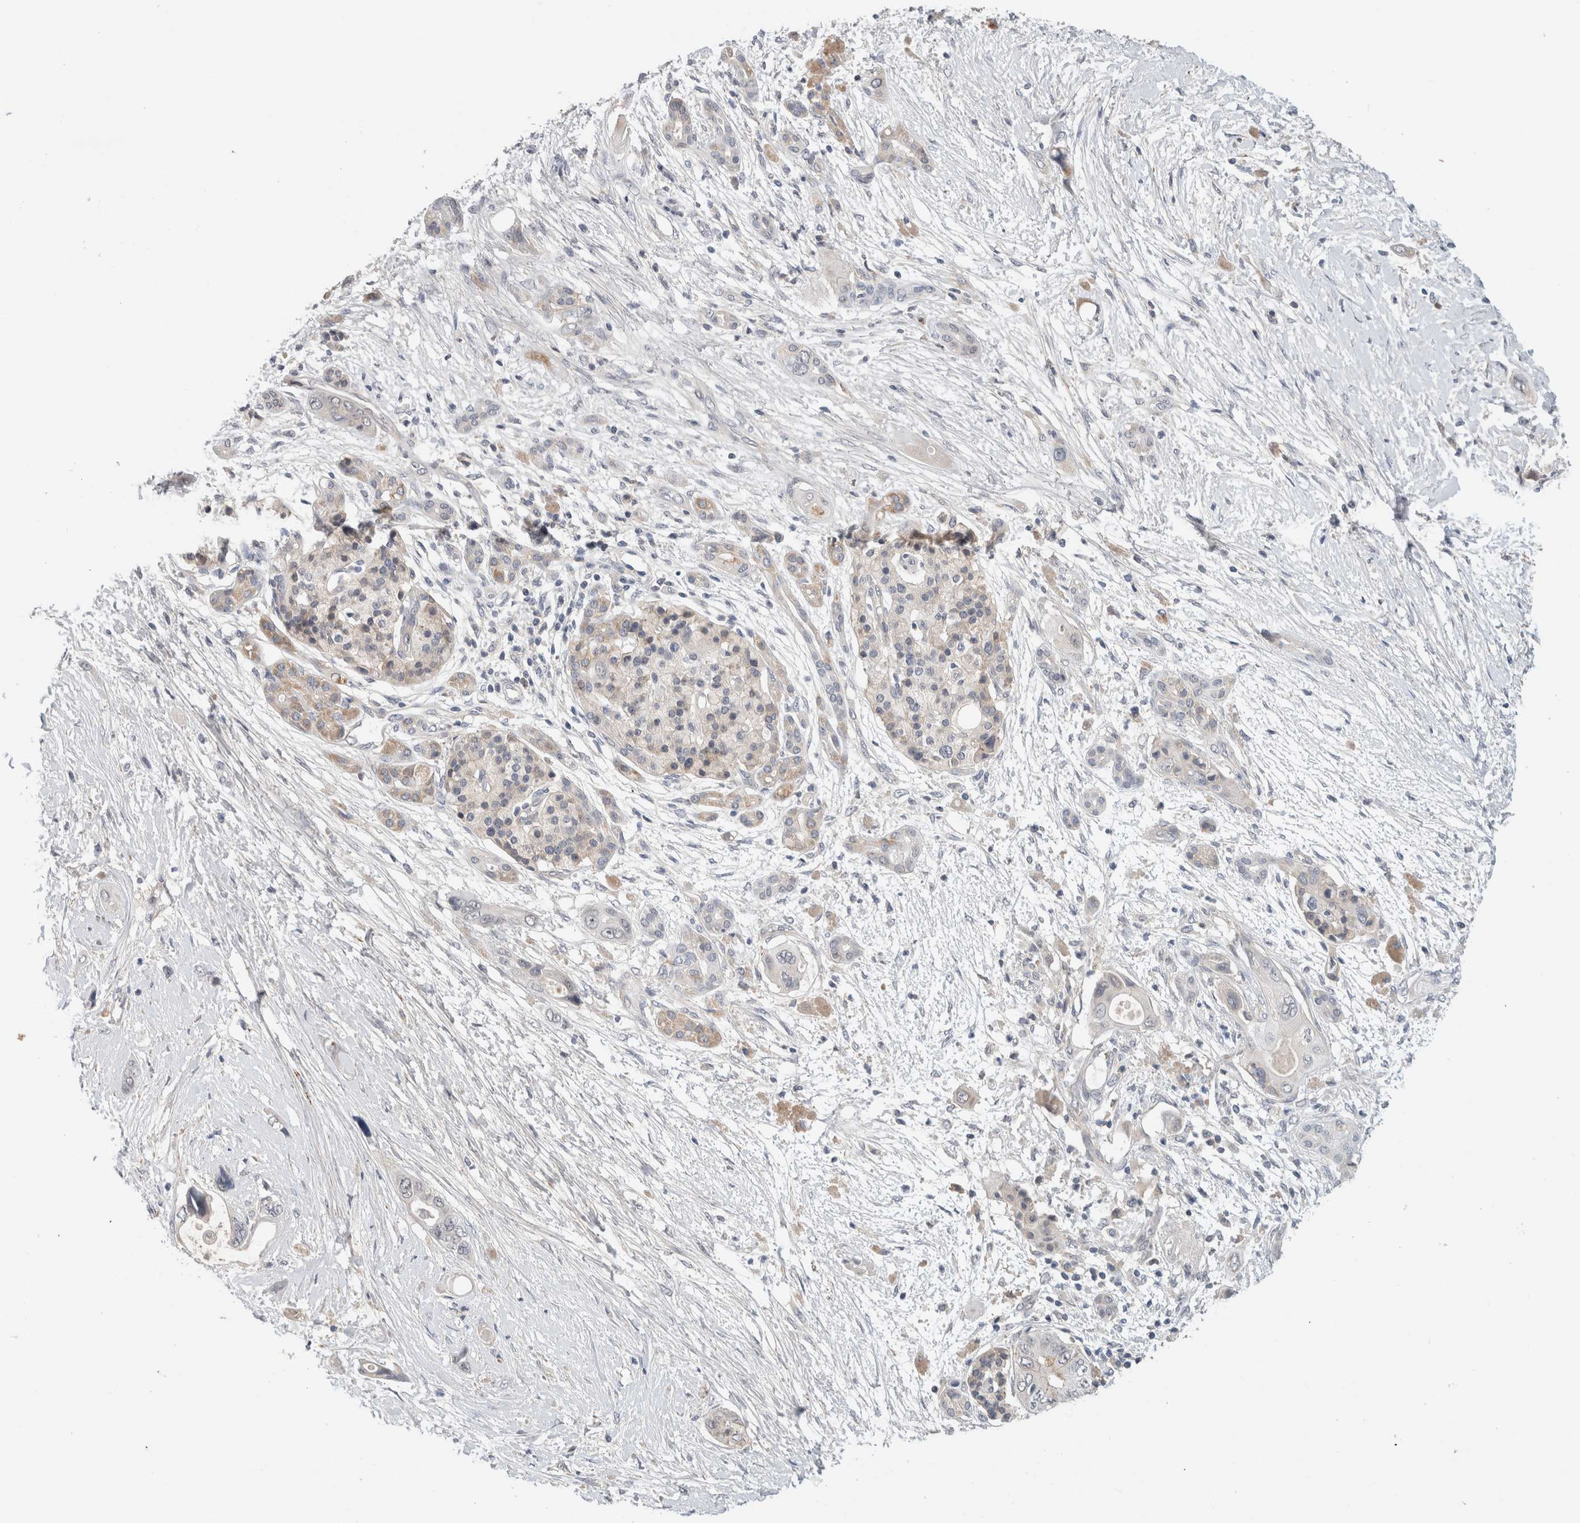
{"staining": {"intensity": "negative", "quantity": "none", "location": "none"}, "tissue": "pancreatic cancer", "cell_type": "Tumor cells", "image_type": "cancer", "snomed": [{"axis": "morphology", "description": "Adenocarcinoma, NOS"}, {"axis": "topography", "description": "Pancreas"}], "caption": "Immunohistochemistry (IHC) histopathology image of human pancreatic adenocarcinoma stained for a protein (brown), which exhibits no expression in tumor cells. The staining was performed using DAB to visualize the protein expression in brown, while the nuclei were stained in blue with hematoxylin (Magnification: 20x).", "gene": "HCN3", "patient": {"sex": "male", "age": 66}}